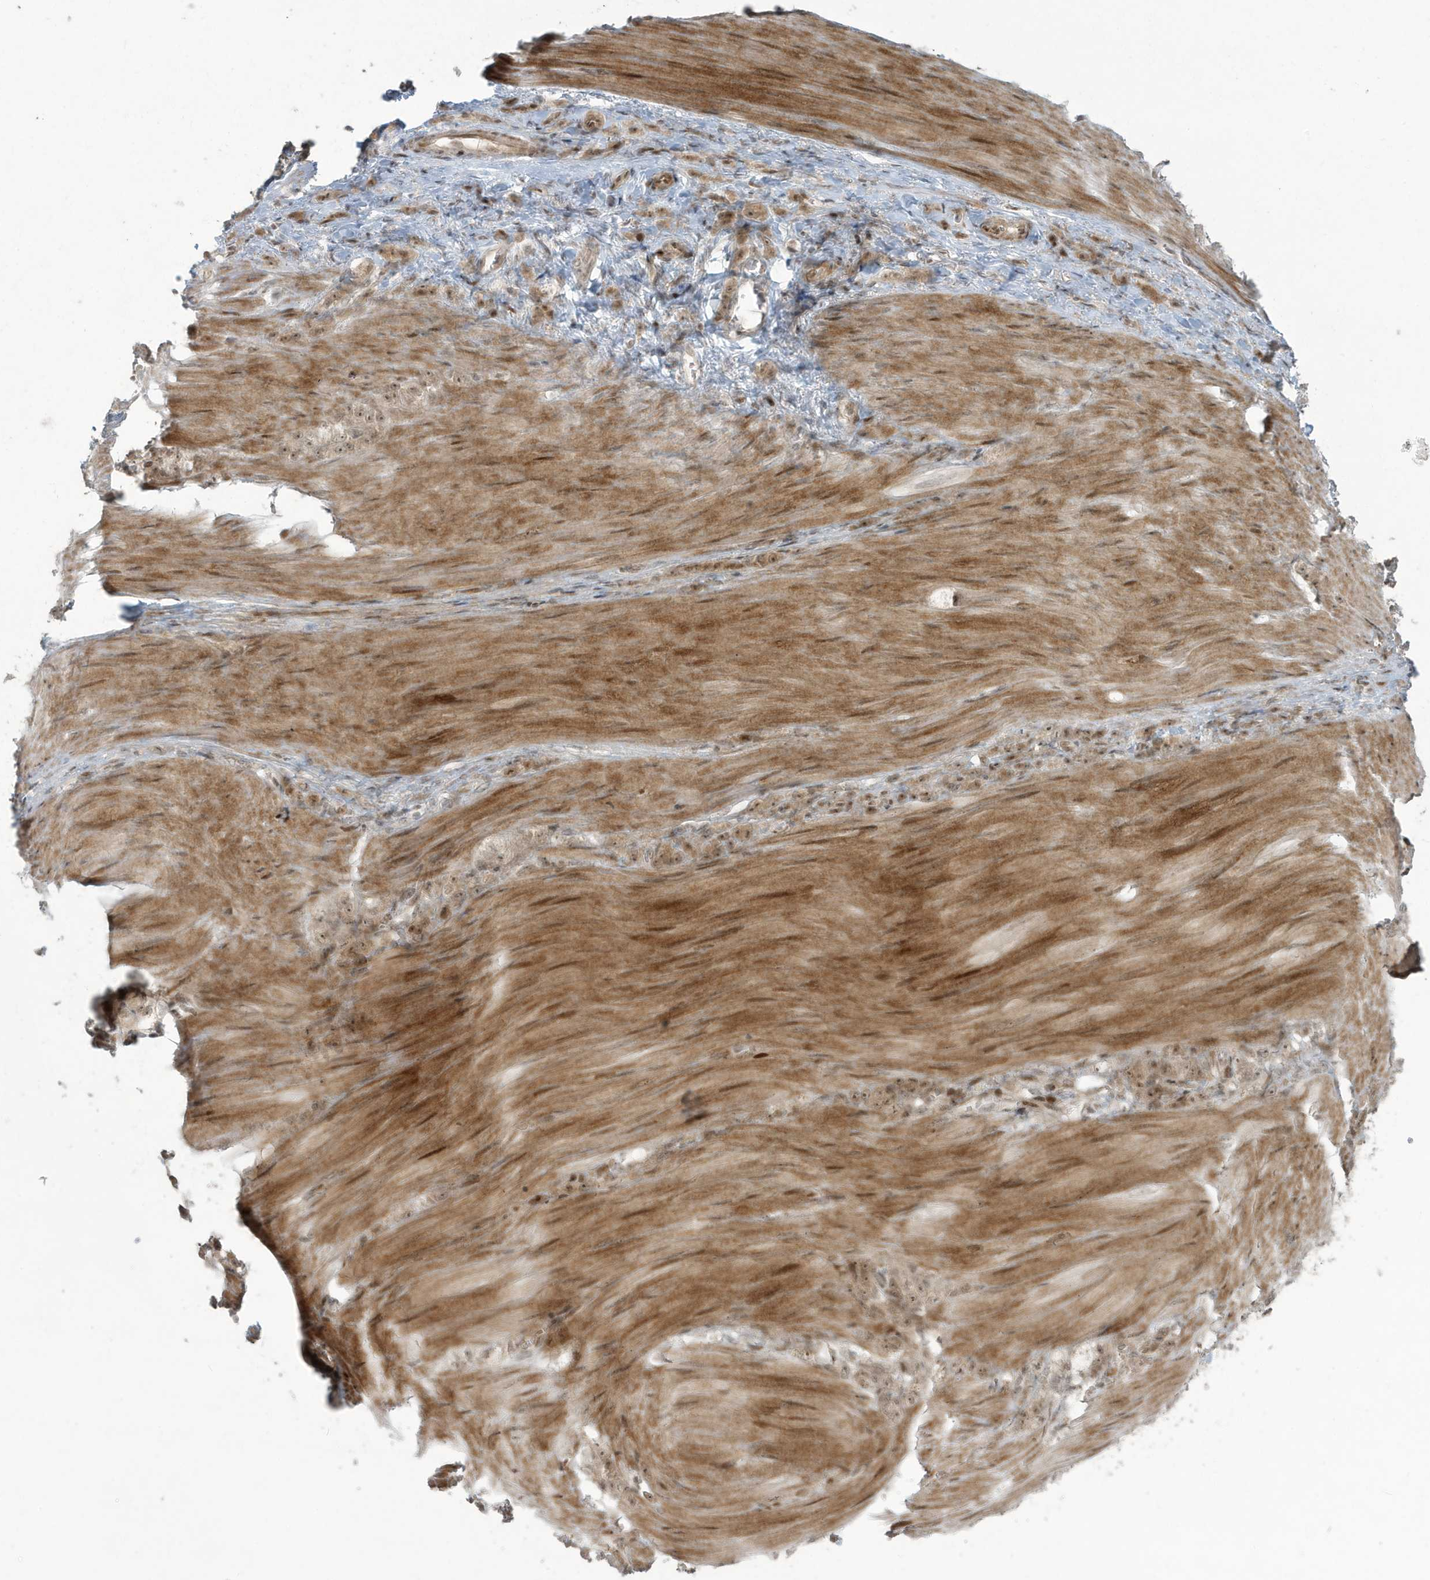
{"staining": {"intensity": "moderate", "quantity": ">75%", "location": "cytoplasmic/membranous,nuclear"}, "tissue": "stomach cancer", "cell_type": "Tumor cells", "image_type": "cancer", "snomed": [{"axis": "morphology", "description": "Normal tissue, NOS"}, {"axis": "morphology", "description": "Adenocarcinoma, NOS"}, {"axis": "topography", "description": "Stomach"}], "caption": "Immunohistochemistry image of adenocarcinoma (stomach) stained for a protein (brown), which shows medium levels of moderate cytoplasmic/membranous and nuclear staining in about >75% of tumor cells.", "gene": "C1orf52", "patient": {"sex": "male", "age": 82}}